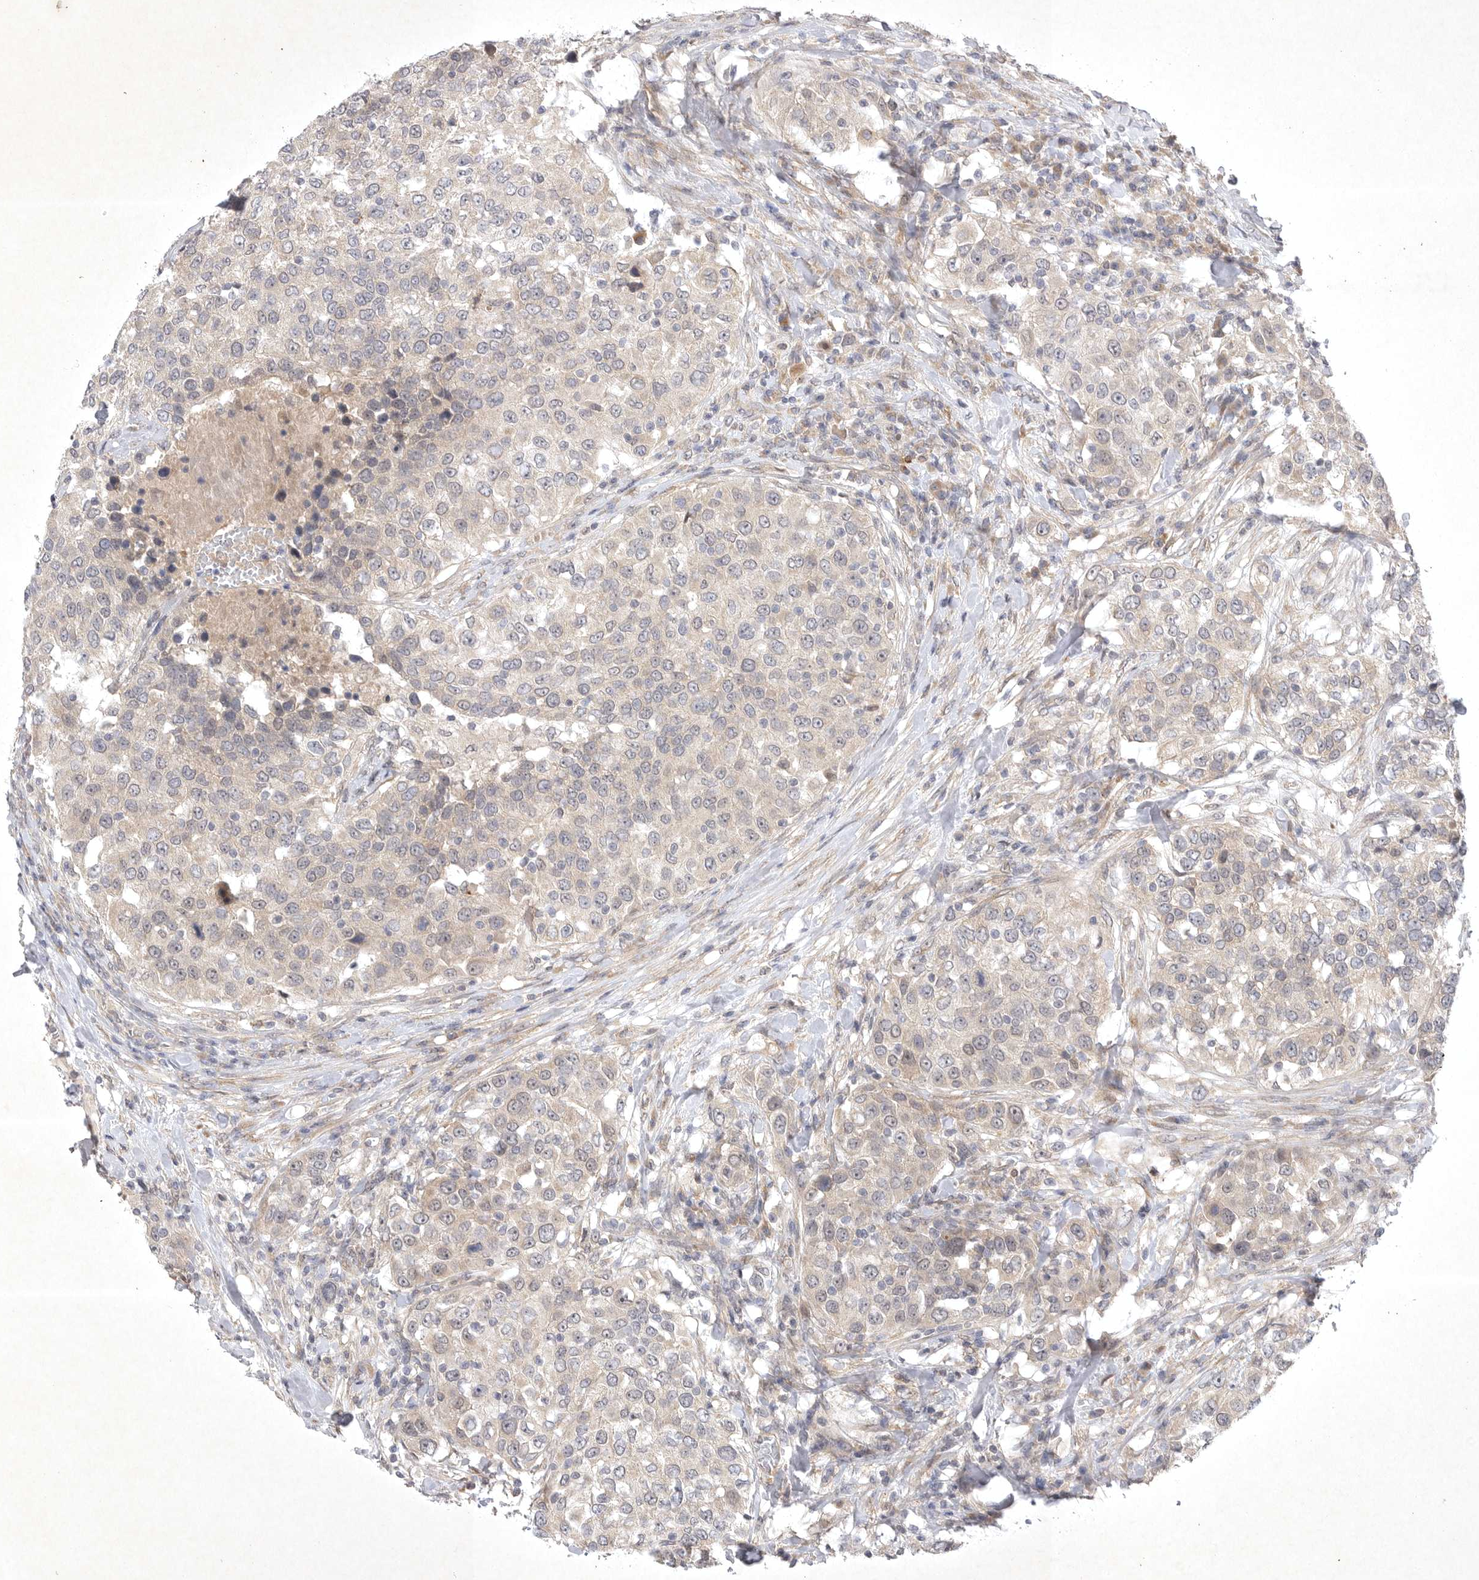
{"staining": {"intensity": "weak", "quantity": "<25%", "location": "cytoplasmic/membranous"}, "tissue": "urothelial cancer", "cell_type": "Tumor cells", "image_type": "cancer", "snomed": [{"axis": "morphology", "description": "Urothelial carcinoma, High grade"}, {"axis": "topography", "description": "Urinary bladder"}], "caption": "This is a micrograph of IHC staining of urothelial carcinoma (high-grade), which shows no staining in tumor cells. (DAB (3,3'-diaminobenzidine) IHC, high magnification).", "gene": "PTPDC1", "patient": {"sex": "female", "age": 80}}